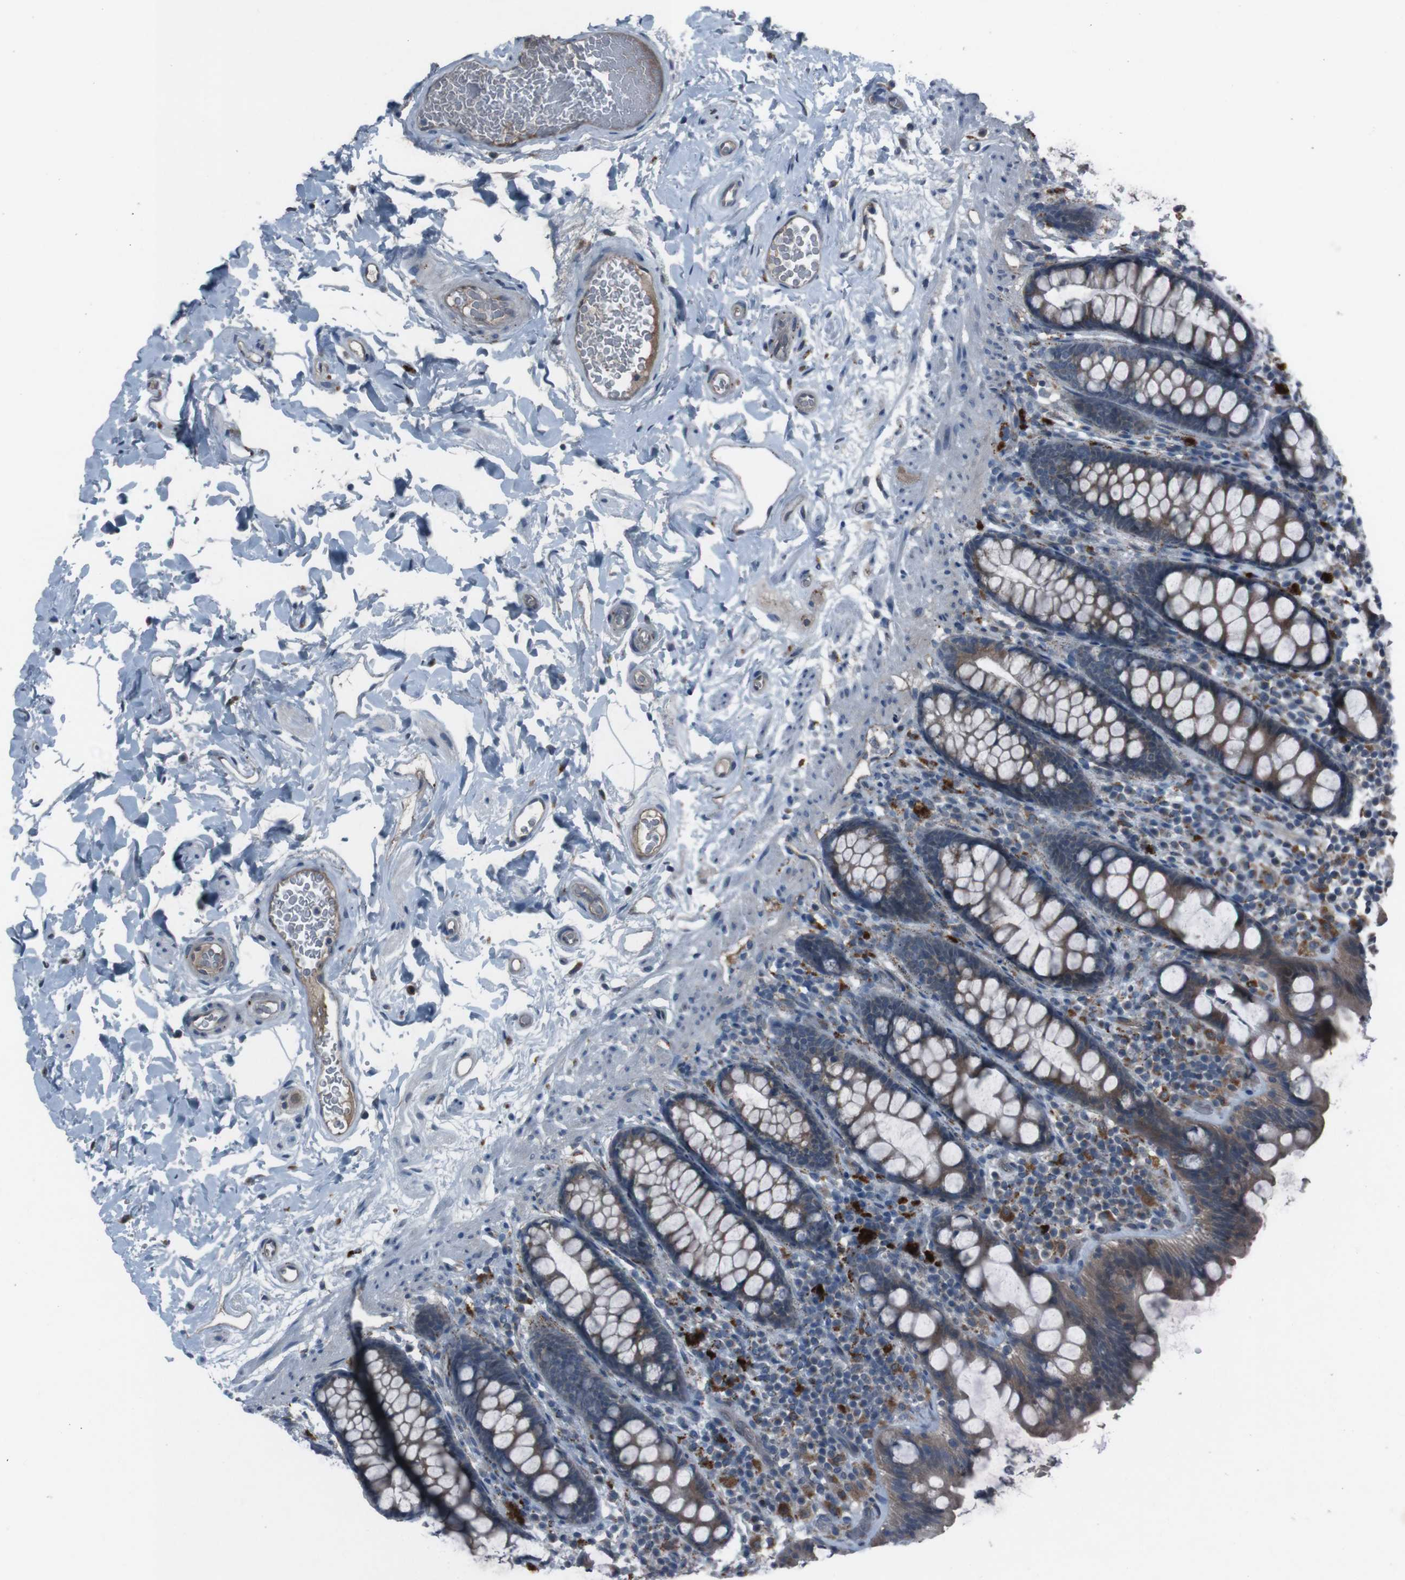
{"staining": {"intensity": "negative", "quantity": "none", "location": "none"}, "tissue": "colon", "cell_type": "Endothelial cells", "image_type": "normal", "snomed": [{"axis": "morphology", "description": "Normal tissue, NOS"}, {"axis": "topography", "description": "Colon"}], "caption": "The photomicrograph displays no significant expression in endothelial cells of colon.", "gene": "EFNA5", "patient": {"sex": "female", "age": 80}}